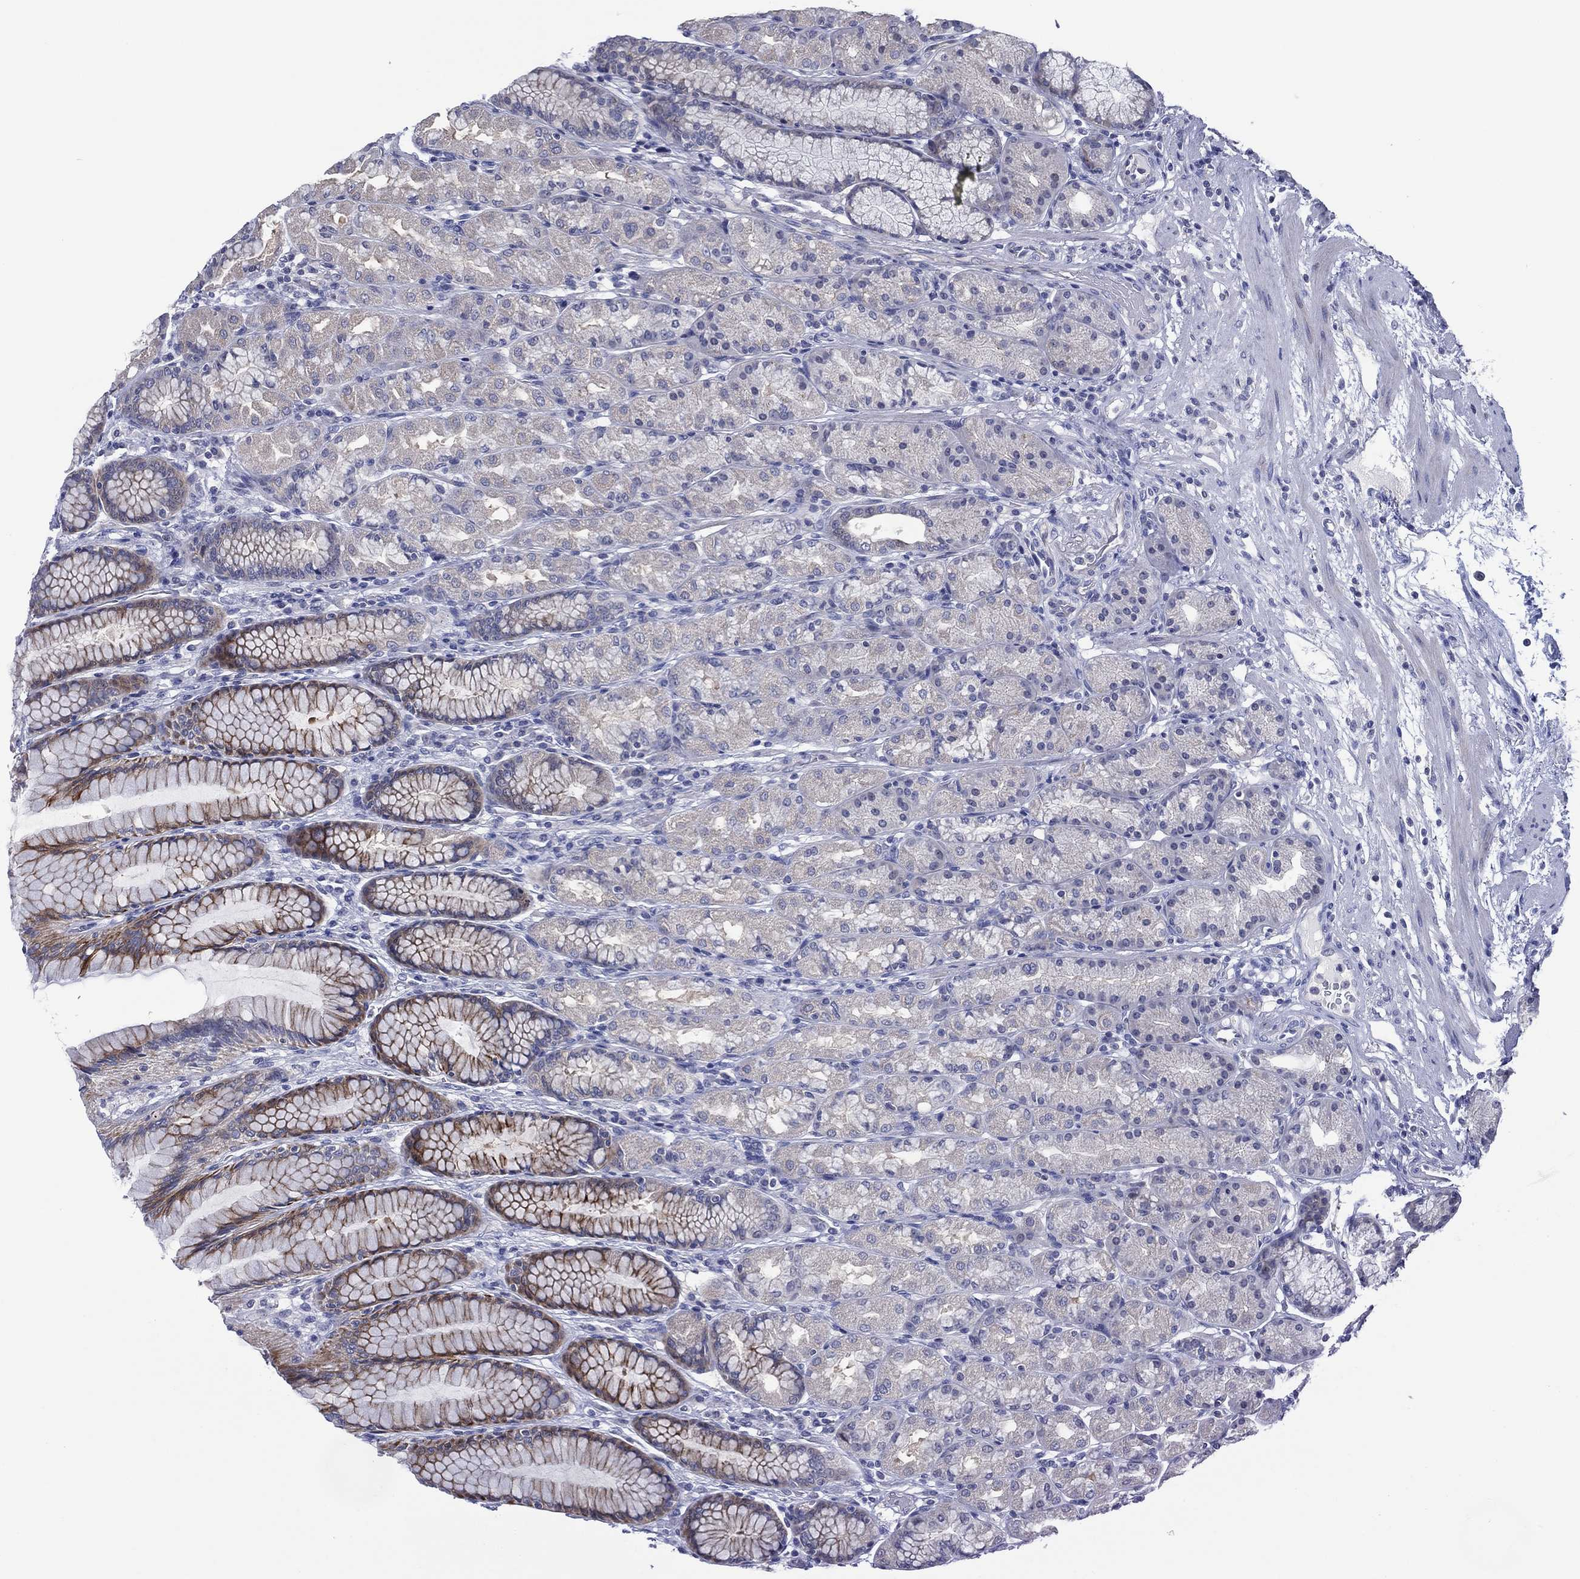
{"staining": {"intensity": "moderate", "quantity": "<25%", "location": "cytoplasmic/membranous"}, "tissue": "stomach", "cell_type": "Glandular cells", "image_type": "normal", "snomed": [{"axis": "morphology", "description": "Normal tissue, NOS"}, {"axis": "morphology", "description": "Adenocarcinoma, NOS"}, {"axis": "topography", "description": "Stomach"}], "caption": "This is a histology image of IHC staining of benign stomach, which shows moderate expression in the cytoplasmic/membranous of glandular cells.", "gene": "TRIM31", "patient": {"sex": "female", "age": 79}}